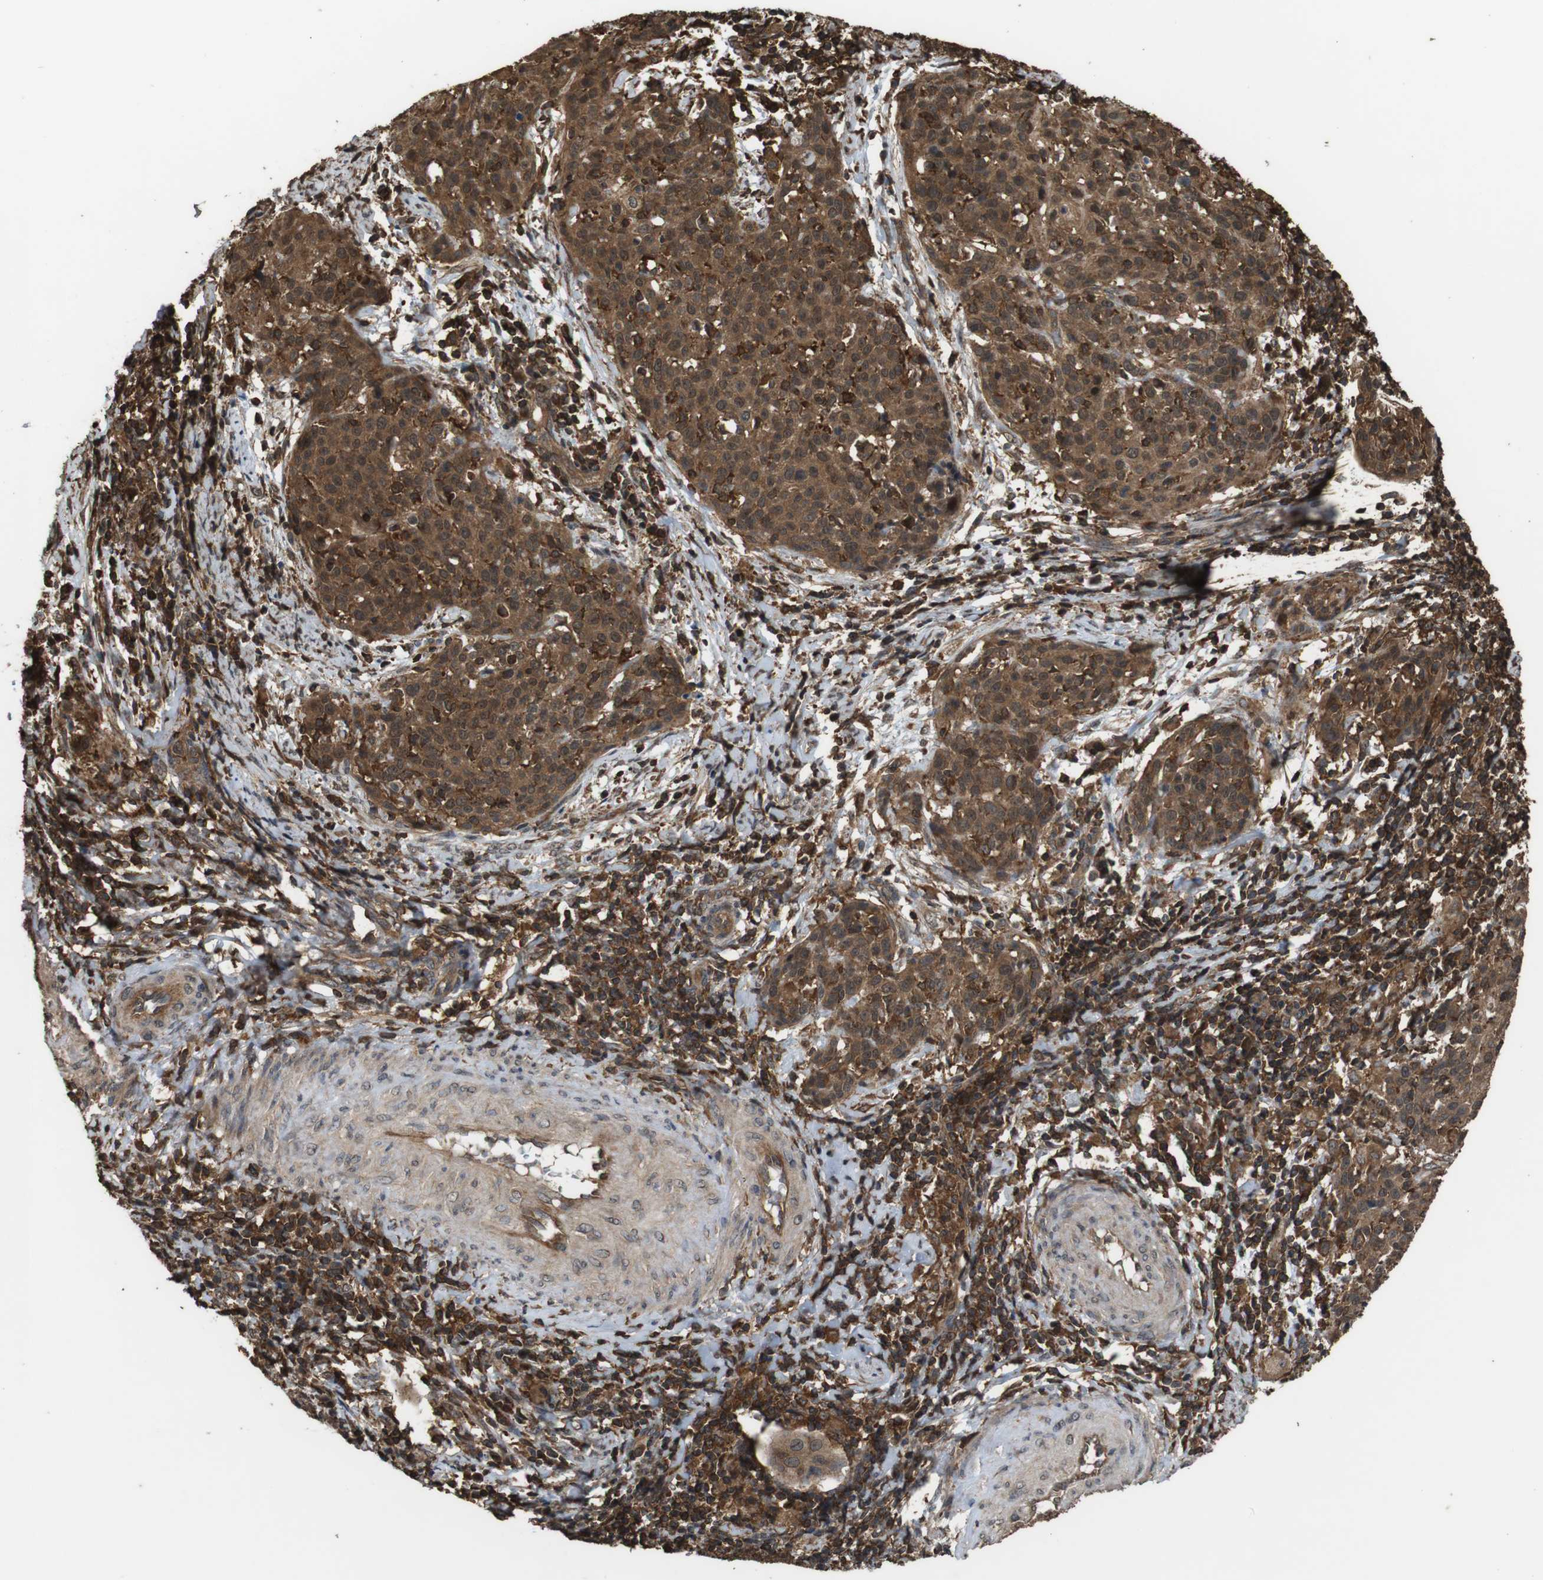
{"staining": {"intensity": "strong", "quantity": ">75%", "location": "cytoplasmic/membranous"}, "tissue": "cervical cancer", "cell_type": "Tumor cells", "image_type": "cancer", "snomed": [{"axis": "morphology", "description": "Squamous cell carcinoma, NOS"}, {"axis": "topography", "description": "Cervix"}], "caption": "Cervical cancer (squamous cell carcinoma) stained for a protein exhibits strong cytoplasmic/membranous positivity in tumor cells. The staining was performed using DAB to visualize the protein expression in brown, while the nuclei were stained in blue with hematoxylin (Magnification: 20x).", "gene": "BAG4", "patient": {"sex": "female", "age": 38}}